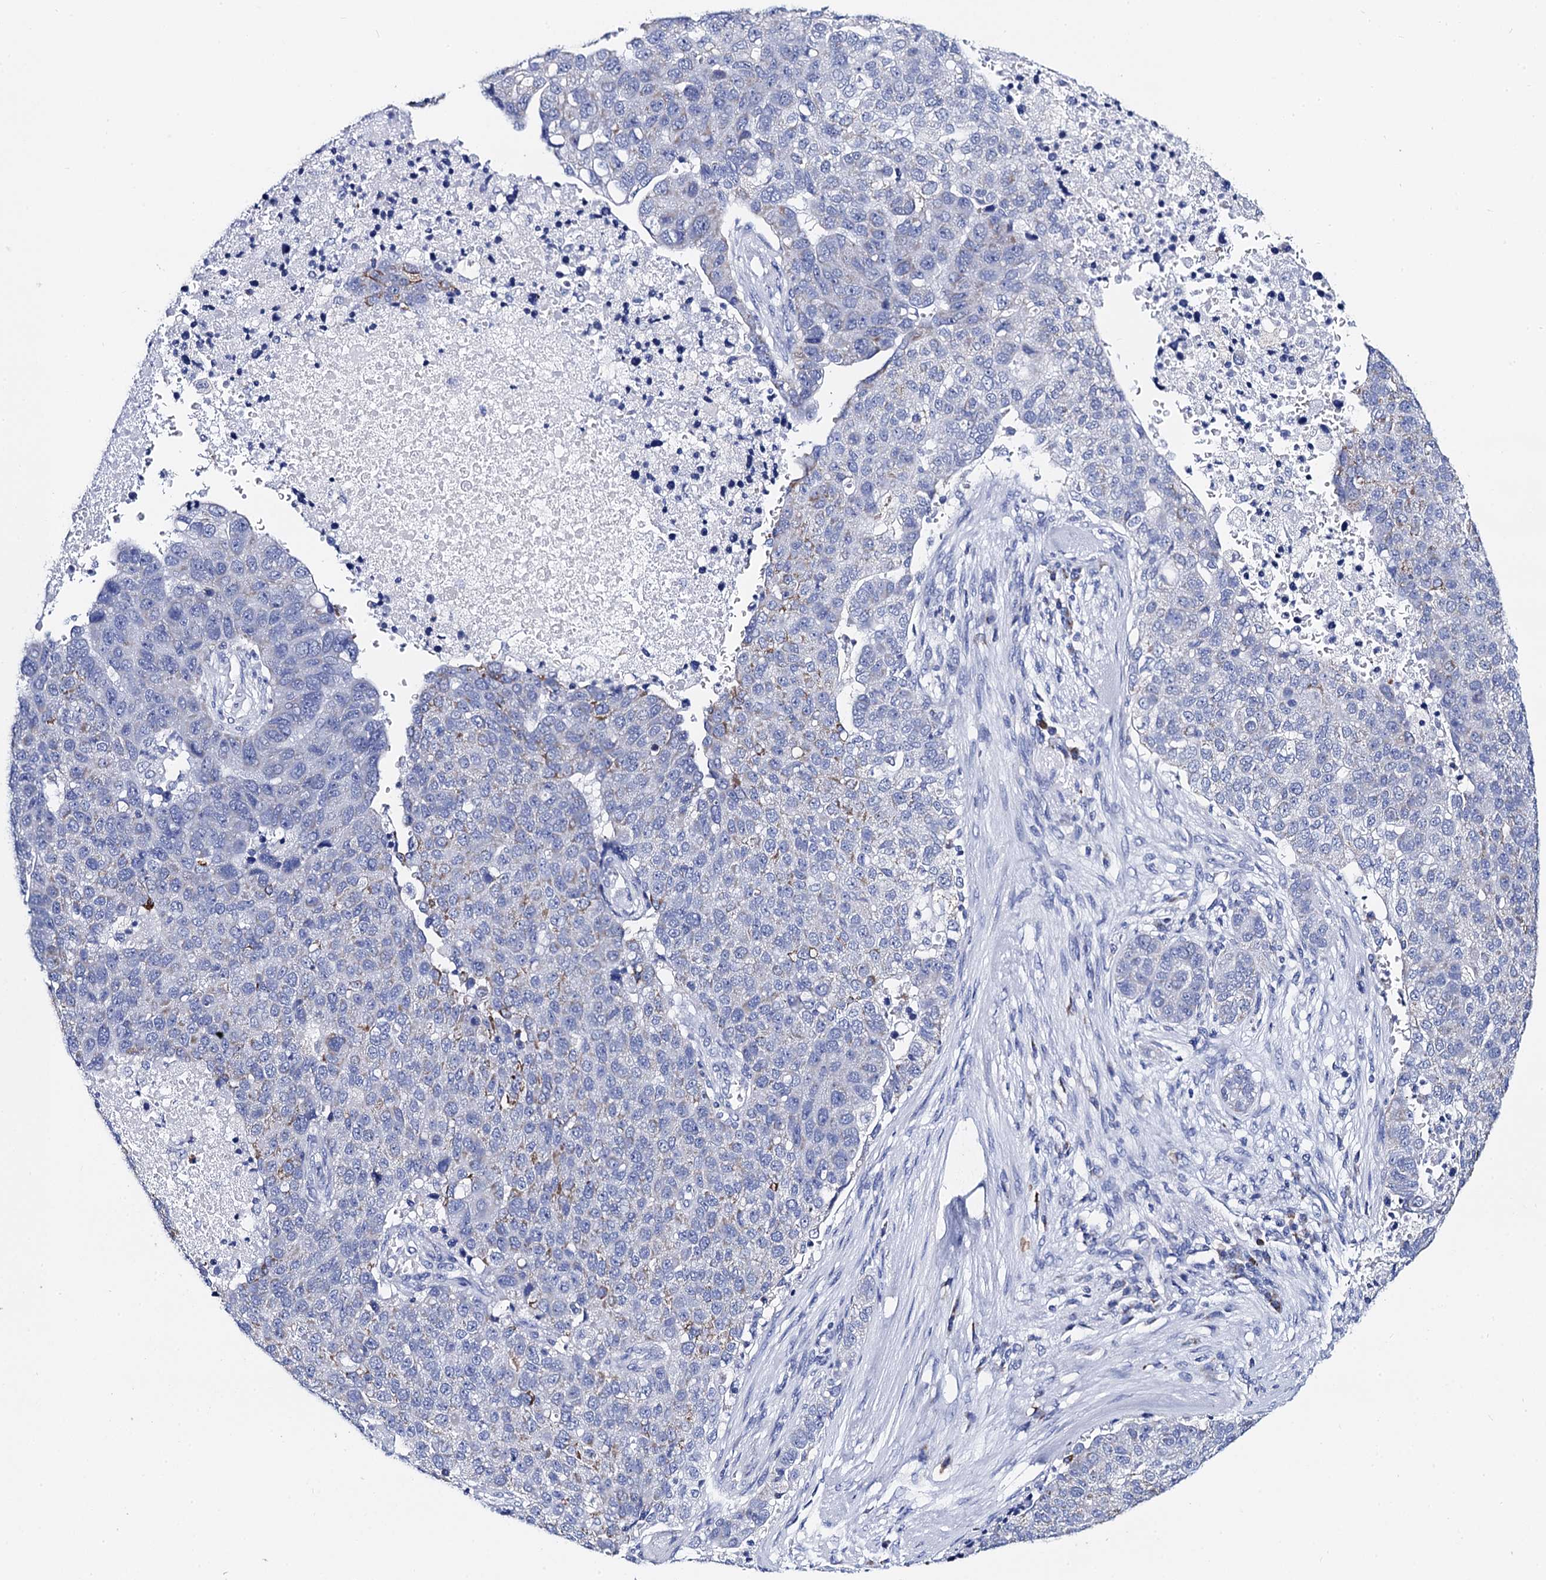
{"staining": {"intensity": "moderate", "quantity": "<25%", "location": "cytoplasmic/membranous"}, "tissue": "pancreatic cancer", "cell_type": "Tumor cells", "image_type": "cancer", "snomed": [{"axis": "morphology", "description": "Adenocarcinoma, NOS"}, {"axis": "topography", "description": "Pancreas"}], "caption": "Human pancreatic cancer stained with a protein marker exhibits moderate staining in tumor cells.", "gene": "ACADSB", "patient": {"sex": "female", "age": 61}}